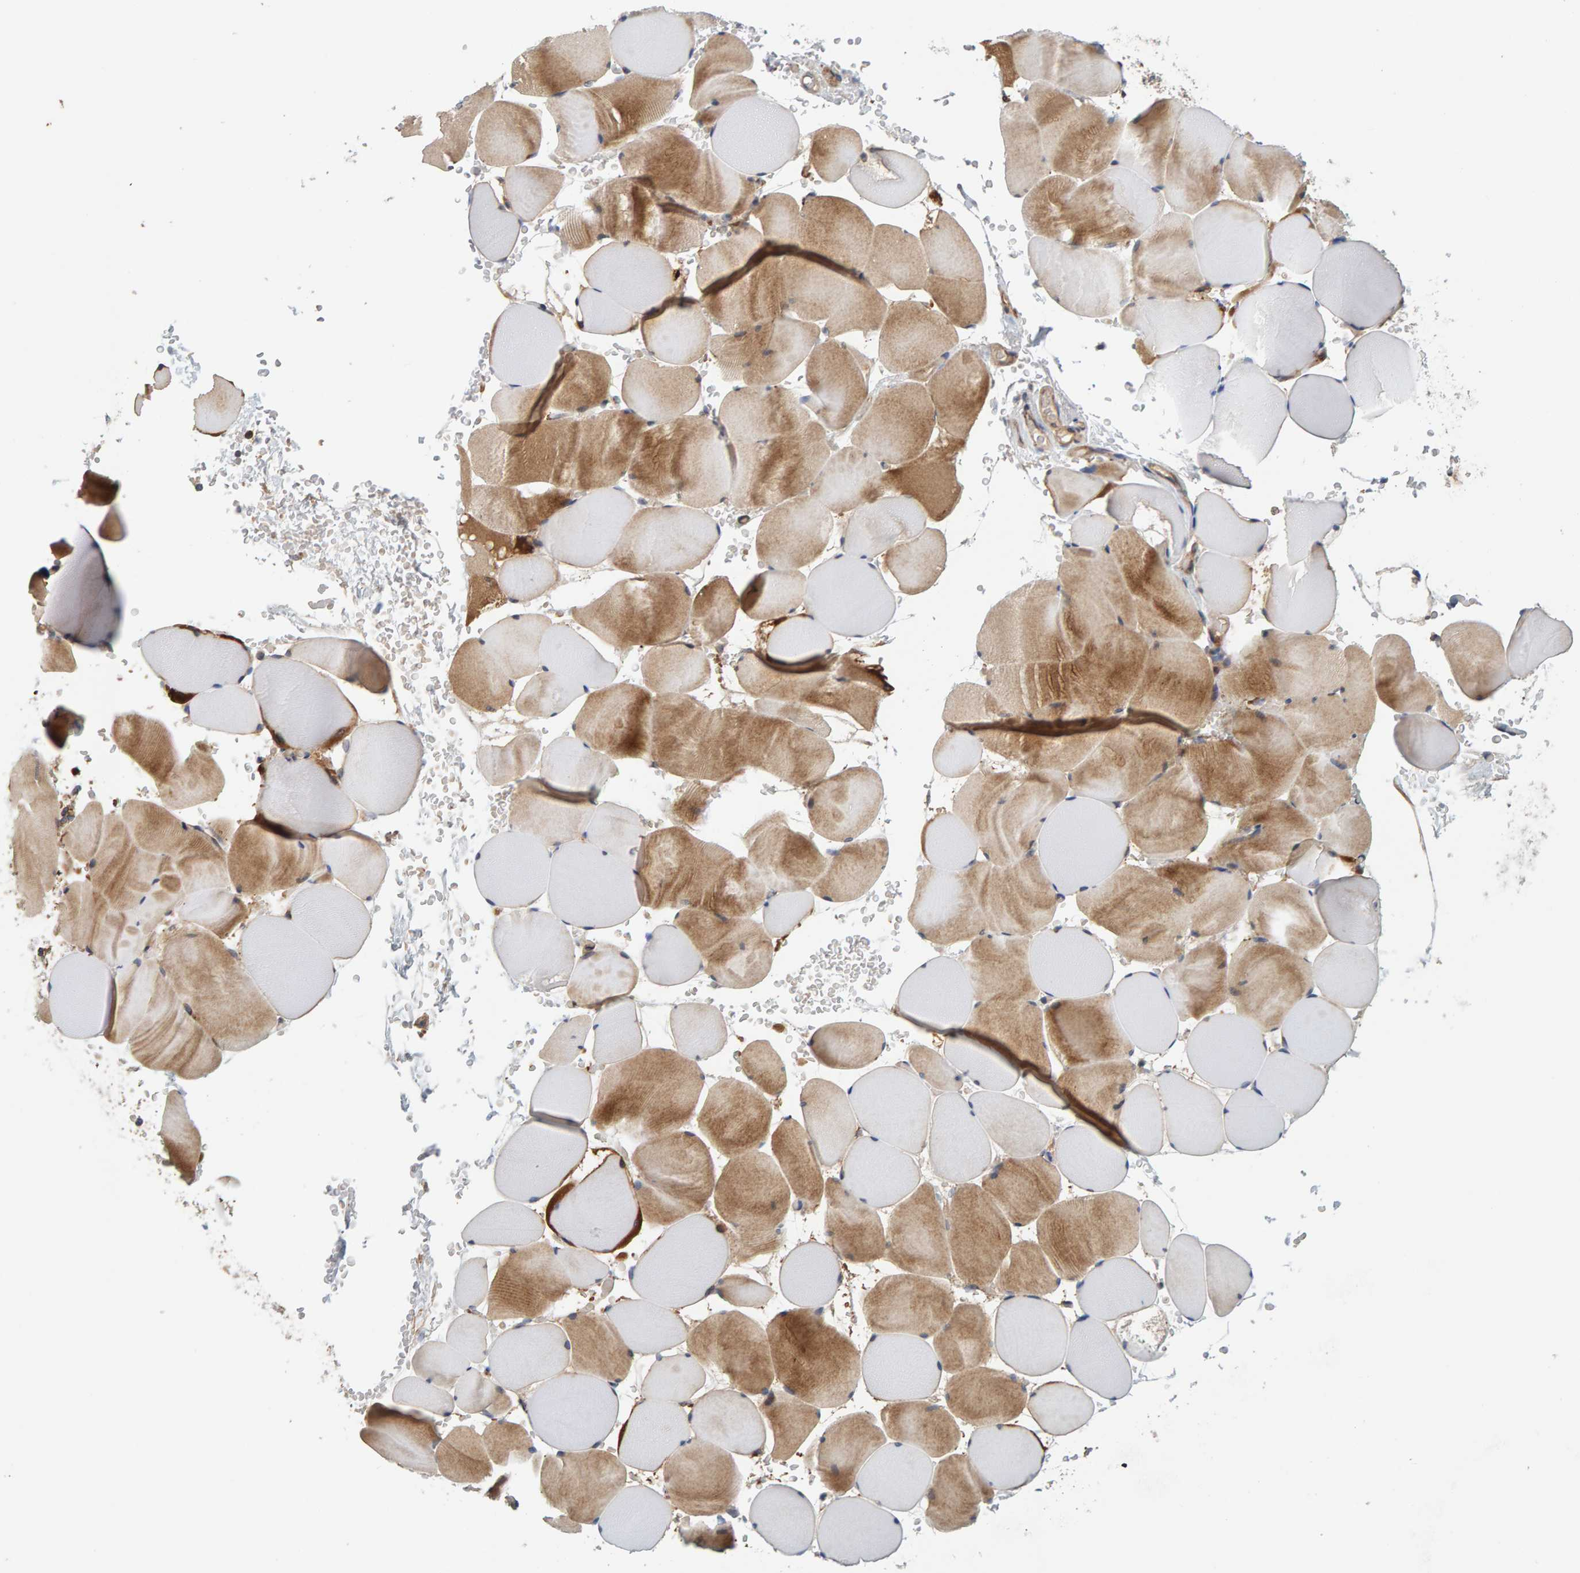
{"staining": {"intensity": "moderate", "quantity": ">75%", "location": "cytoplasmic/membranous"}, "tissue": "skeletal muscle", "cell_type": "Myocytes", "image_type": "normal", "snomed": [{"axis": "morphology", "description": "Normal tissue, NOS"}, {"axis": "topography", "description": "Skeletal muscle"}], "caption": "Brown immunohistochemical staining in unremarkable skeletal muscle shows moderate cytoplasmic/membranous staining in approximately >75% of myocytes. (DAB (3,3'-diaminobenzidine) IHC, brown staining for protein, blue staining for nuclei).", "gene": "BAIAP2", "patient": {"sex": "male", "age": 62}}